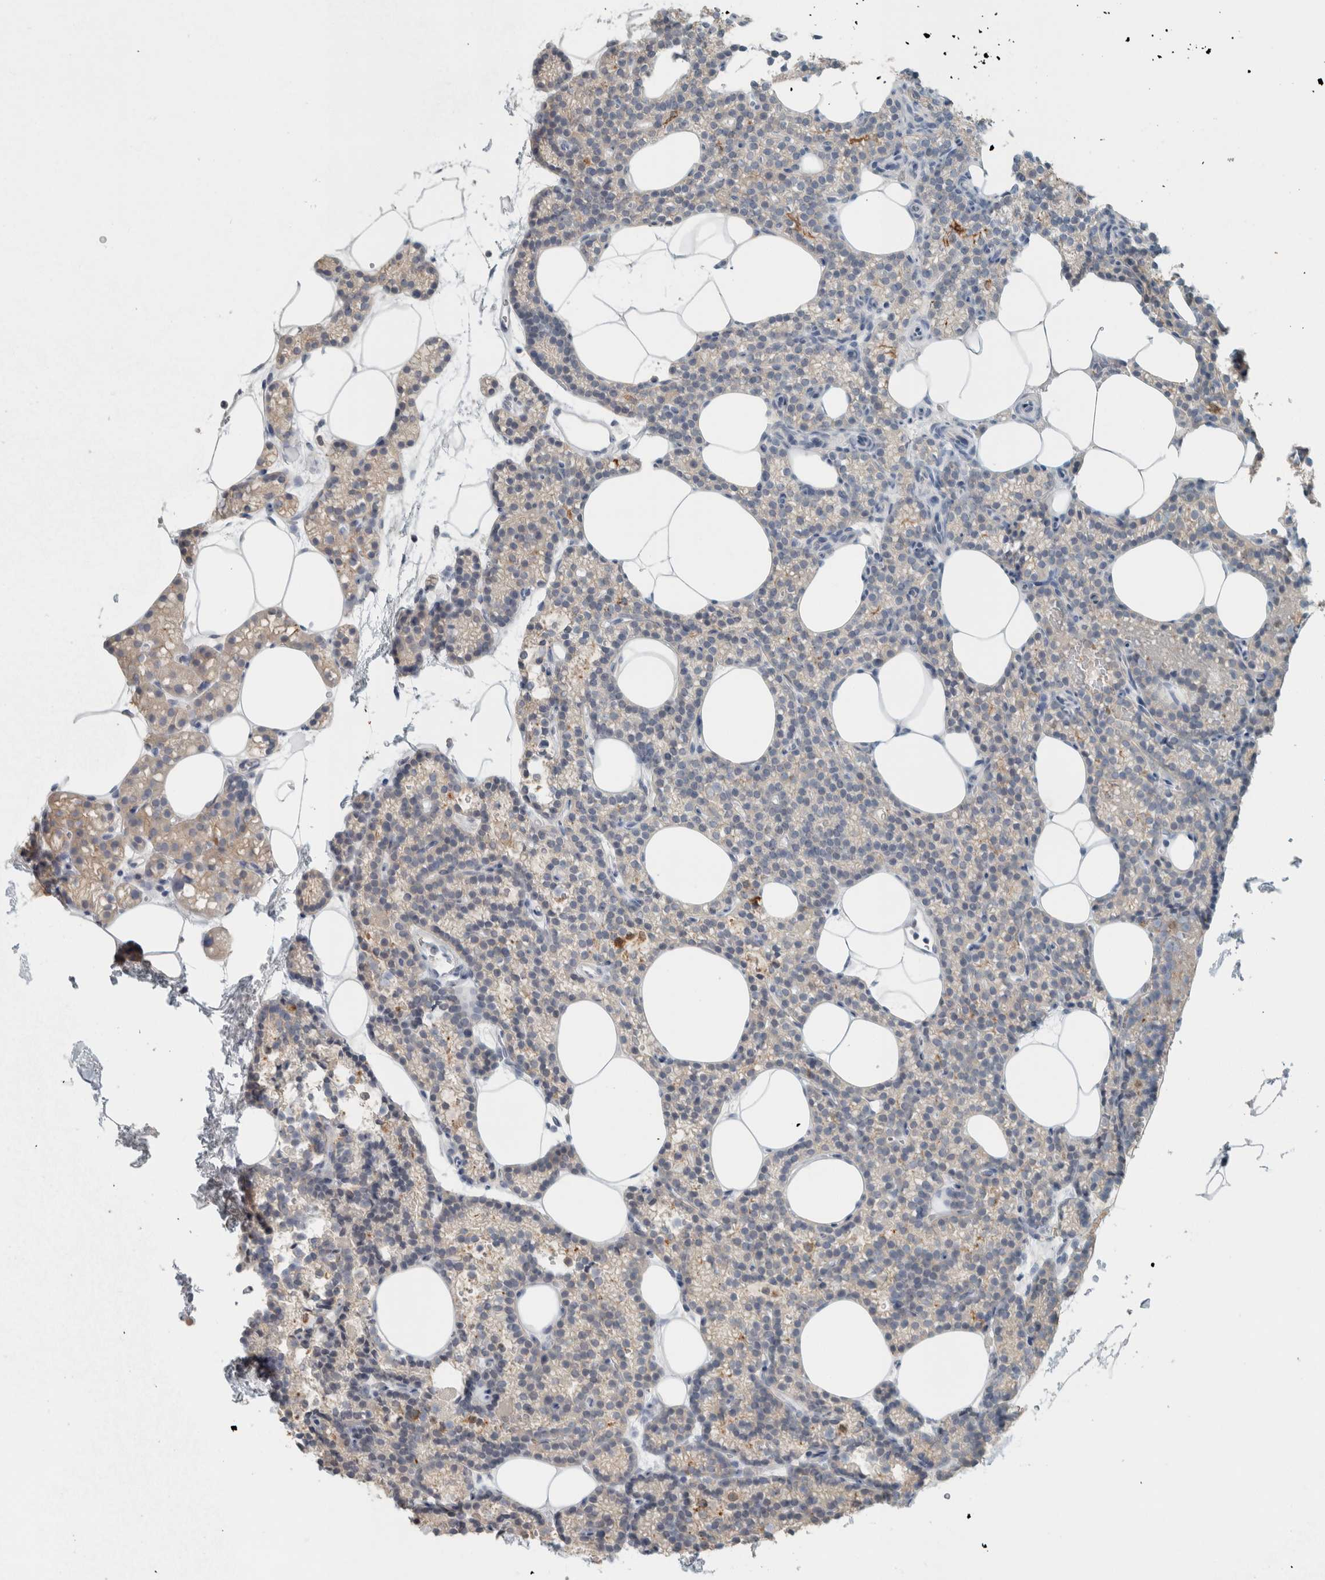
{"staining": {"intensity": "negative", "quantity": "none", "location": "none"}, "tissue": "parathyroid gland", "cell_type": "Glandular cells", "image_type": "normal", "snomed": [{"axis": "morphology", "description": "Normal tissue, NOS"}, {"axis": "topography", "description": "Parathyroid gland"}], "caption": "Benign parathyroid gland was stained to show a protein in brown. There is no significant expression in glandular cells. (DAB IHC with hematoxylin counter stain).", "gene": "SCIN", "patient": {"sex": "male", "age": 58}}